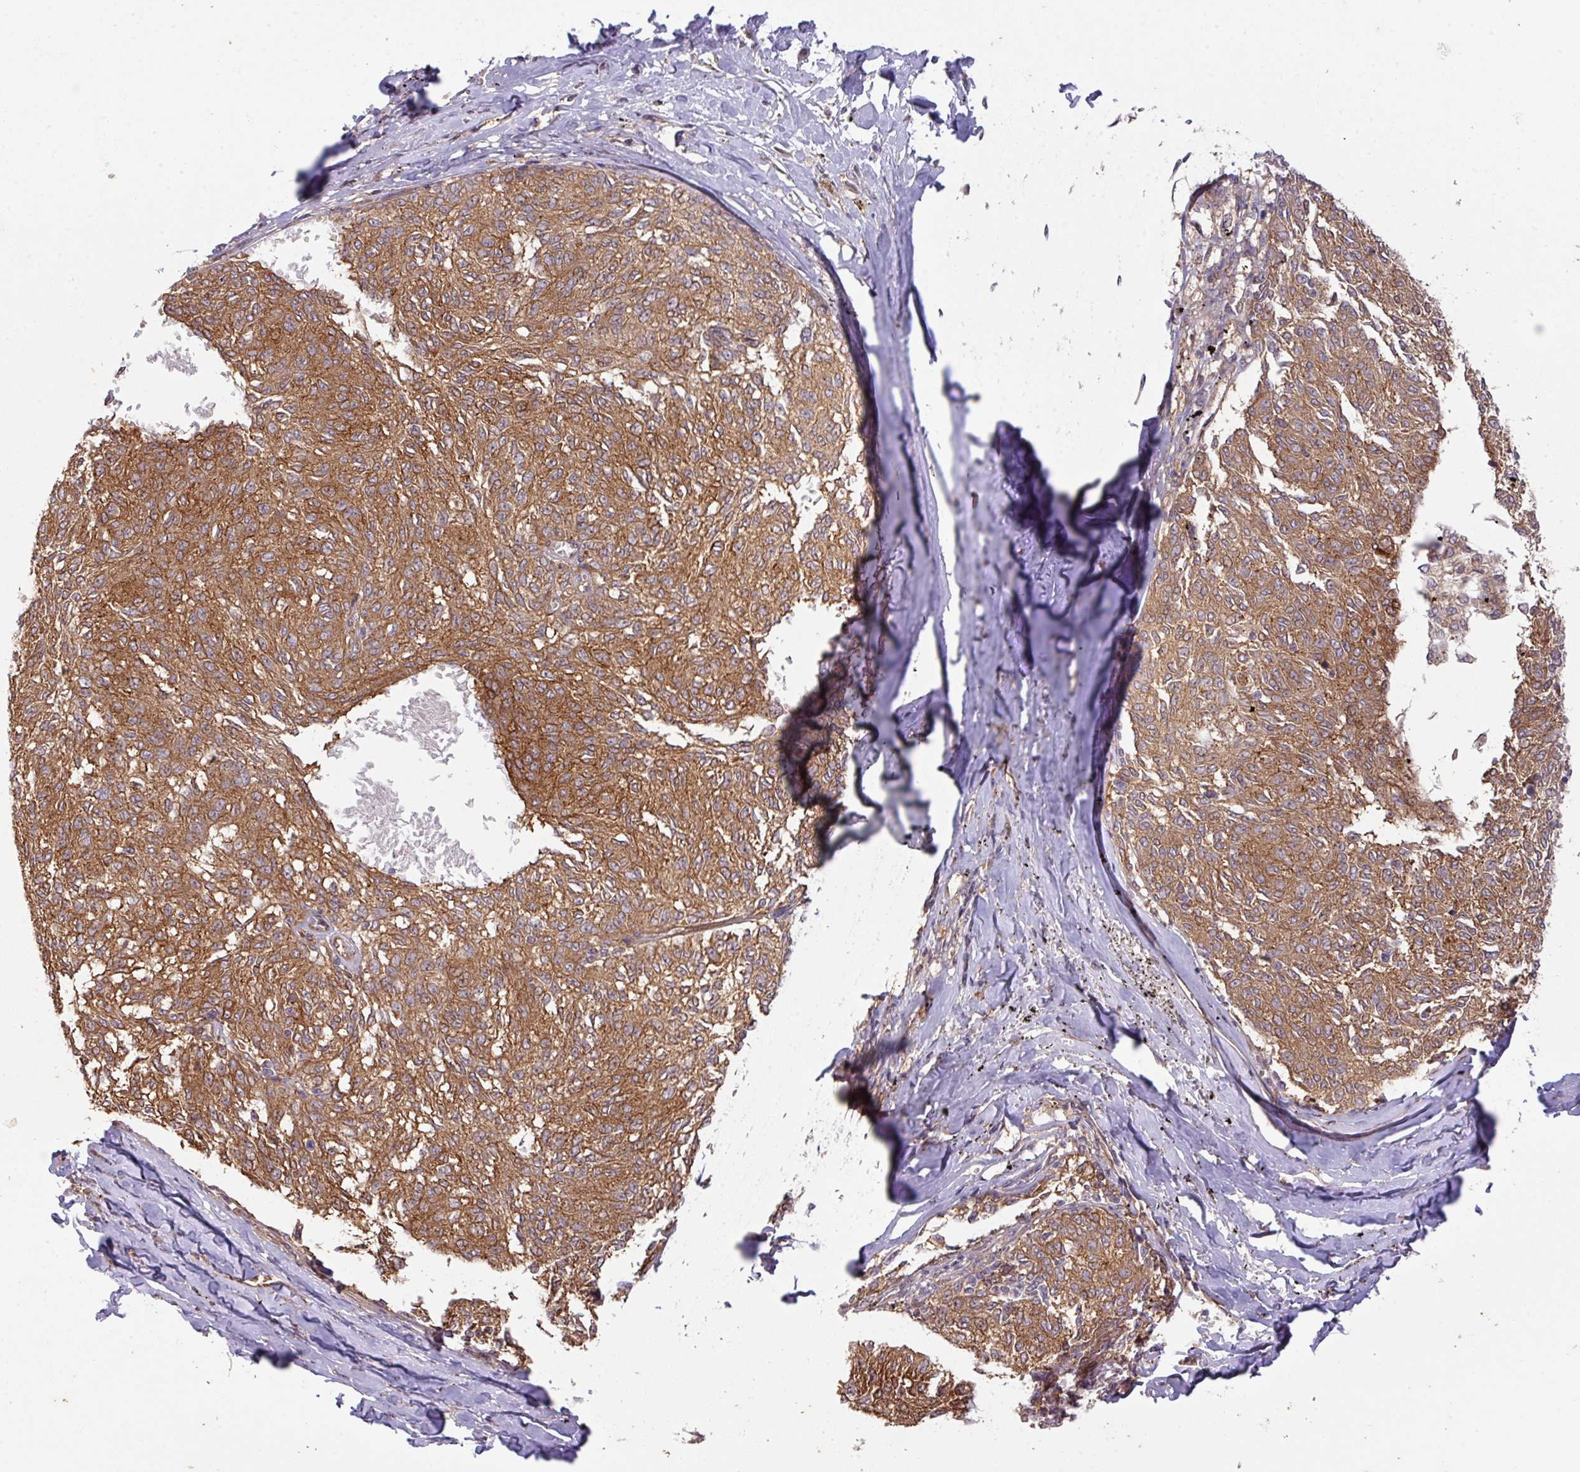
{"staining": {"intensity": "moderate", "quantity": ">75%", "location": "cytoplasmic/membranous"}, "tissue": "melanoma", "cell_type": "Tumor cells", "image_type": "cancer", "snomed": [{"axis": "morphology", "description": "Malignant melanoma, NOS"}, {"axis": "topography", "description": "Skin"}], "caption": "Brown immunohistochemical staining in melanoma shows moderate cytoplasmic/membranous positivity in approximately >75% of tumor cells. The protein of interest is shown in brown color, while the nuclei are stained blue.", "gene": "CYFIP2", "patient": {"sex": "female", "age": 72}}